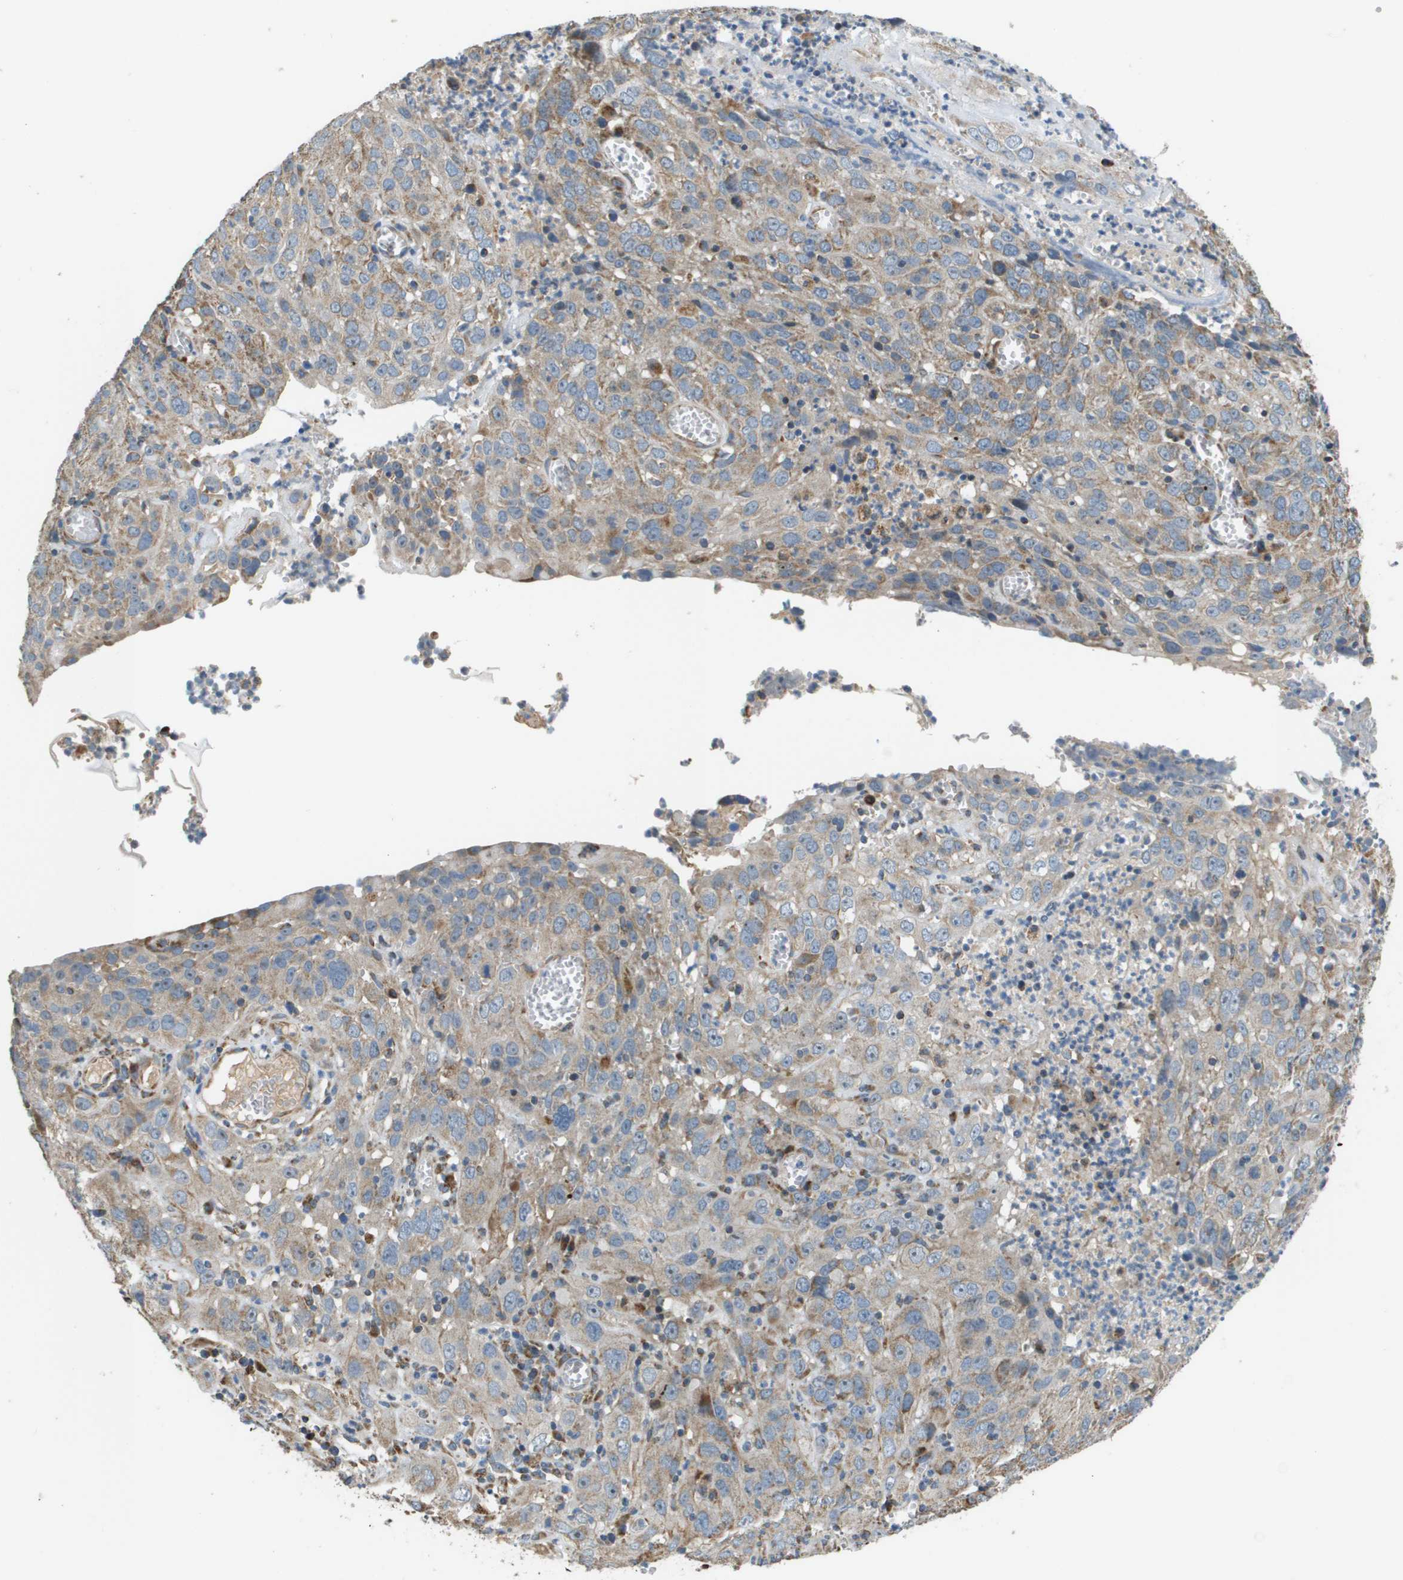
{"staining": {"intensity": "weak", "quantity": ">75%", "location": "cytoplasmic/membranous"}, "tissue": "cervical cancer", "cell_type": "Tumor cells", "image_type": "cancer", "snomed": [{"axis": "morphology", "description": "Squamous cell carcinoma, NOS"}, {"axis": "topography", "description": "Cervix"}], "caption": "A histopathology image of human cervical cancer (squamous cell carcinoma) stained for a protein demonstrates weak cytoplasmic/membranous brown staining in tumor cells. Nuclei are stained in blue.", "gene": "NRK", "patient": {"sex": "female", "age": 32}}